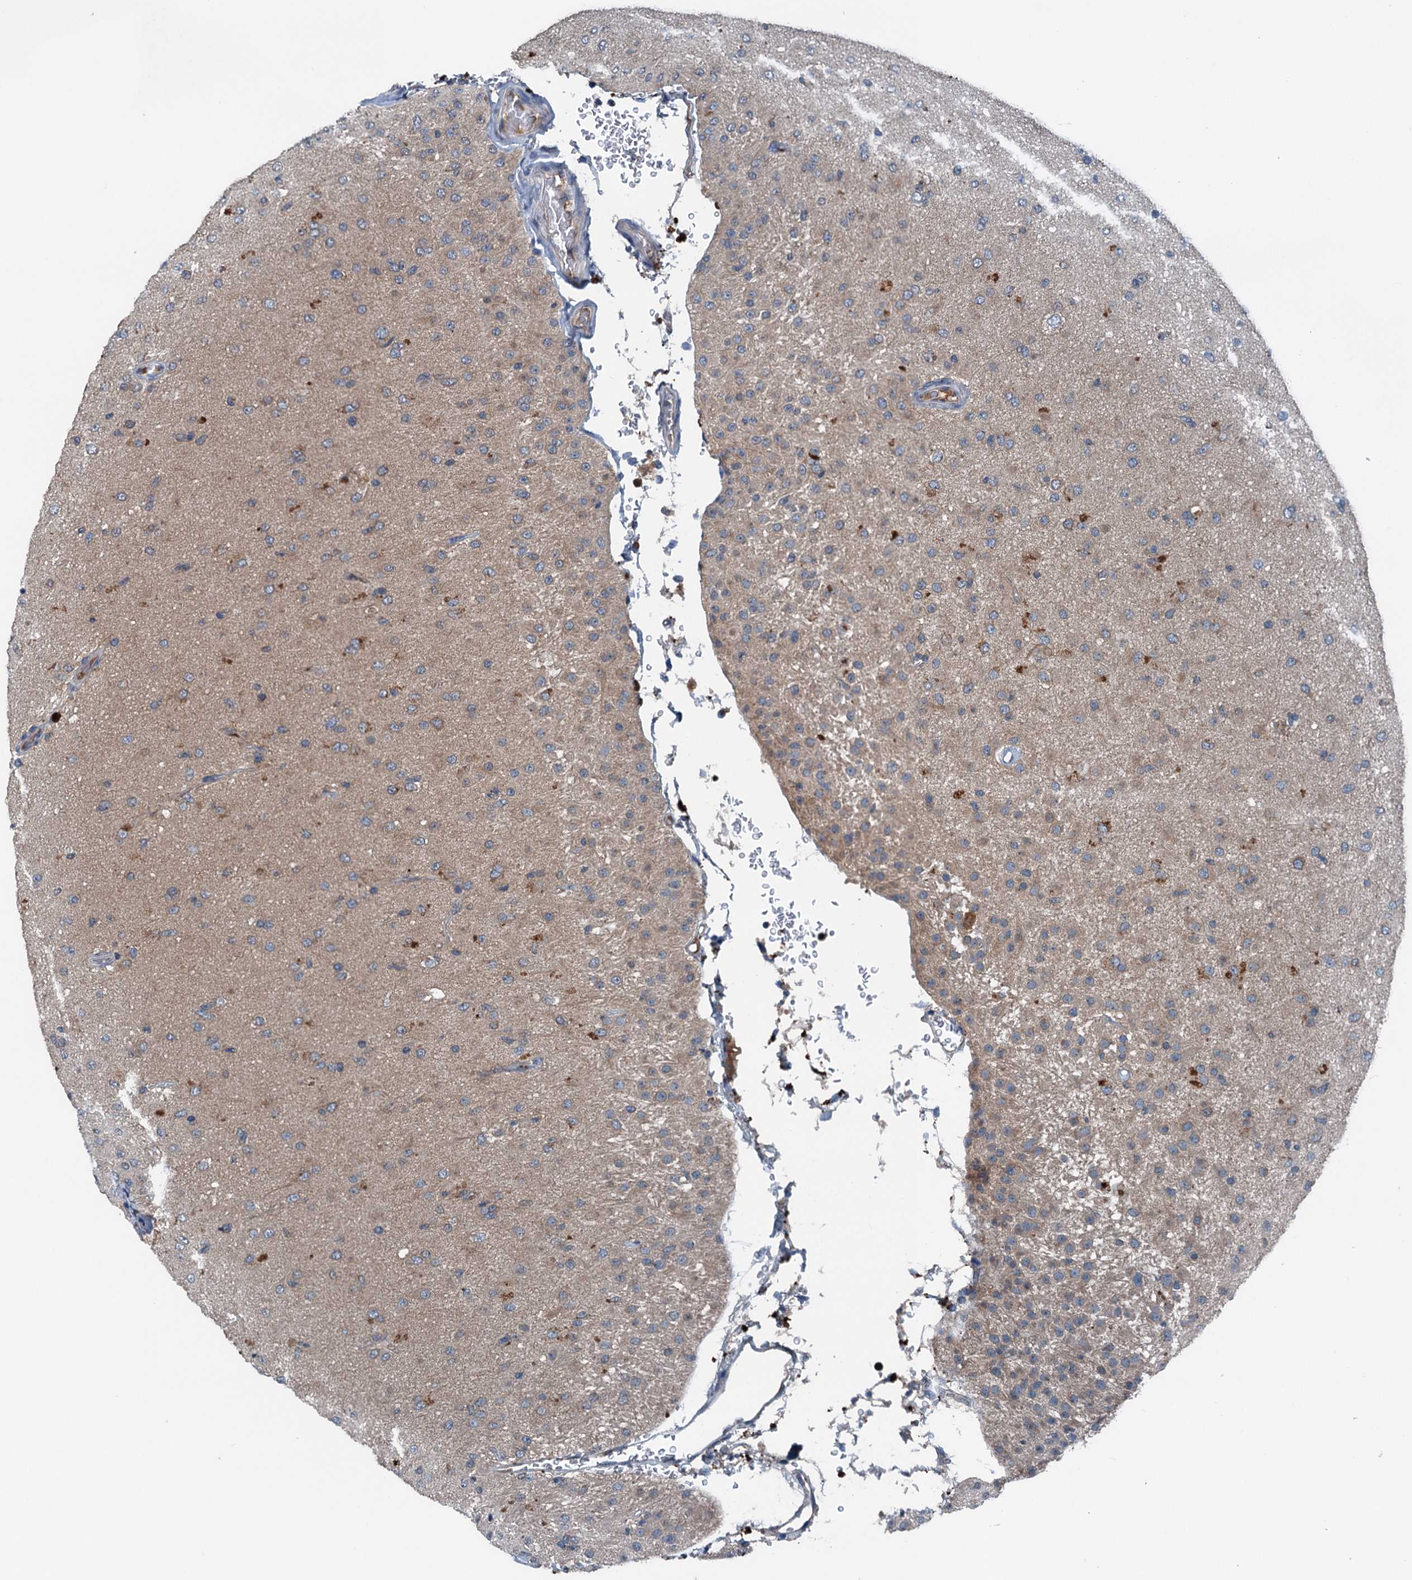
{"staining": {"intensity": "weak", "quantity": "25%-75%", "location": "cytoplasmic/membranous"}, "tissue": "glioma", "cell_type": "Tumor cells", "image_type": "cancer", "snomed": [{"axis": "morphology", "description": "Glioma, malignant, Low grade"}, {"axis": "topography", "description": "Brain"}], "caption": "Weak cytoplasmic/membranous expression is seen in about 25%-75% of tumor cells in malignant glioma (low-grade).", "gene": "PDSS1", "patient": {"sex": "male", "age": 65}}